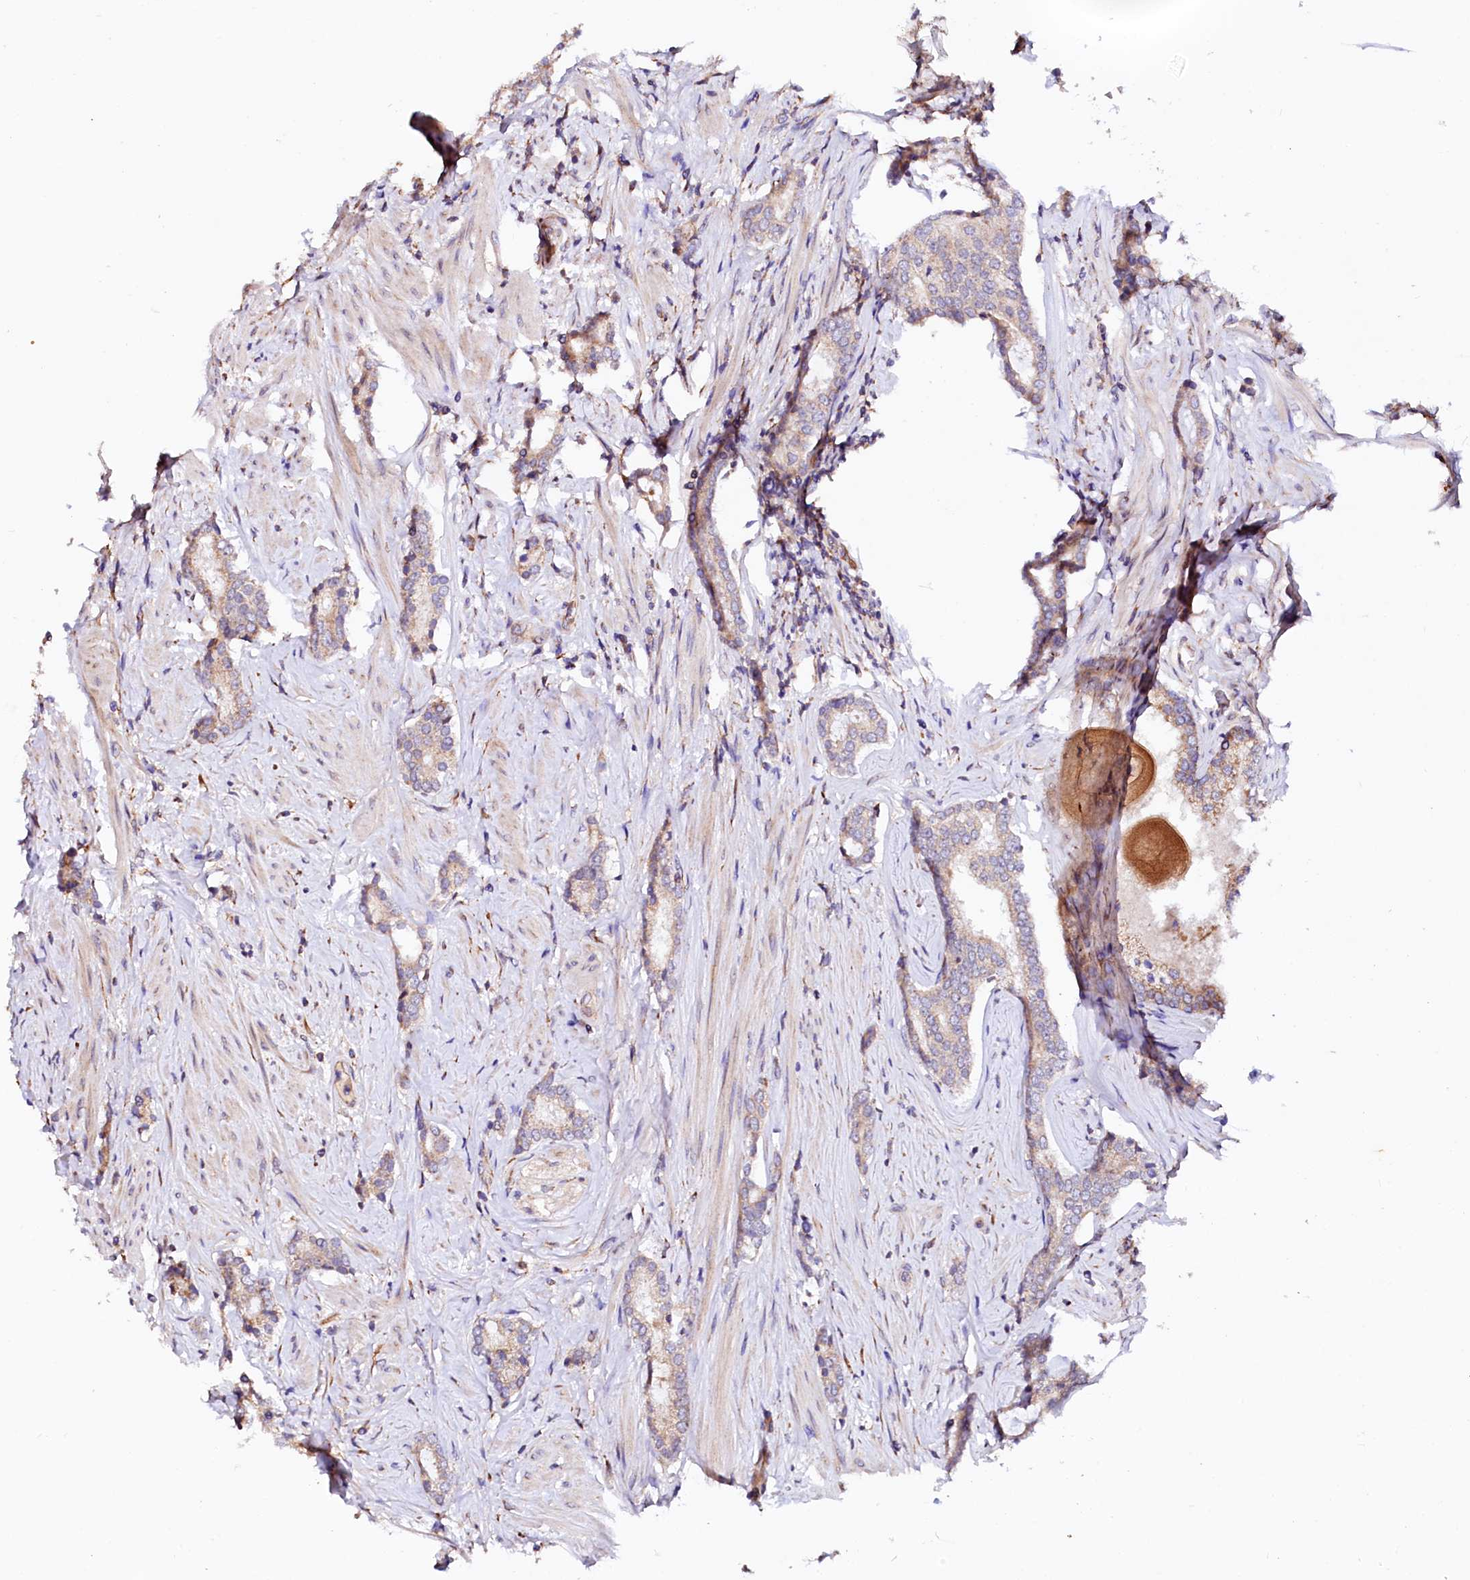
{"staining": {"intensity": "weak", "quantity": "25%-75%", "location": "cytoplasmic/membranous"}, "tissue": "prostate cancer", "cell_type": "Tumor cells", "image_type": "cancer", "snomed": [{"axis": "morphology", "description": "Adenocarcinoma, High grade"}, {"axis": "topography", "description": "Prostate"}], "caption": "Approximately 25%-75% of tumor cells in human prostate cancer (adenocarcinoma (high-grade)) reveal weak cytoplasmic/membranous protein staining as visualized by brown immunohistochemical staining.", "gene": "UBE3C", "patient": {"sex": "male", "age": 63}}